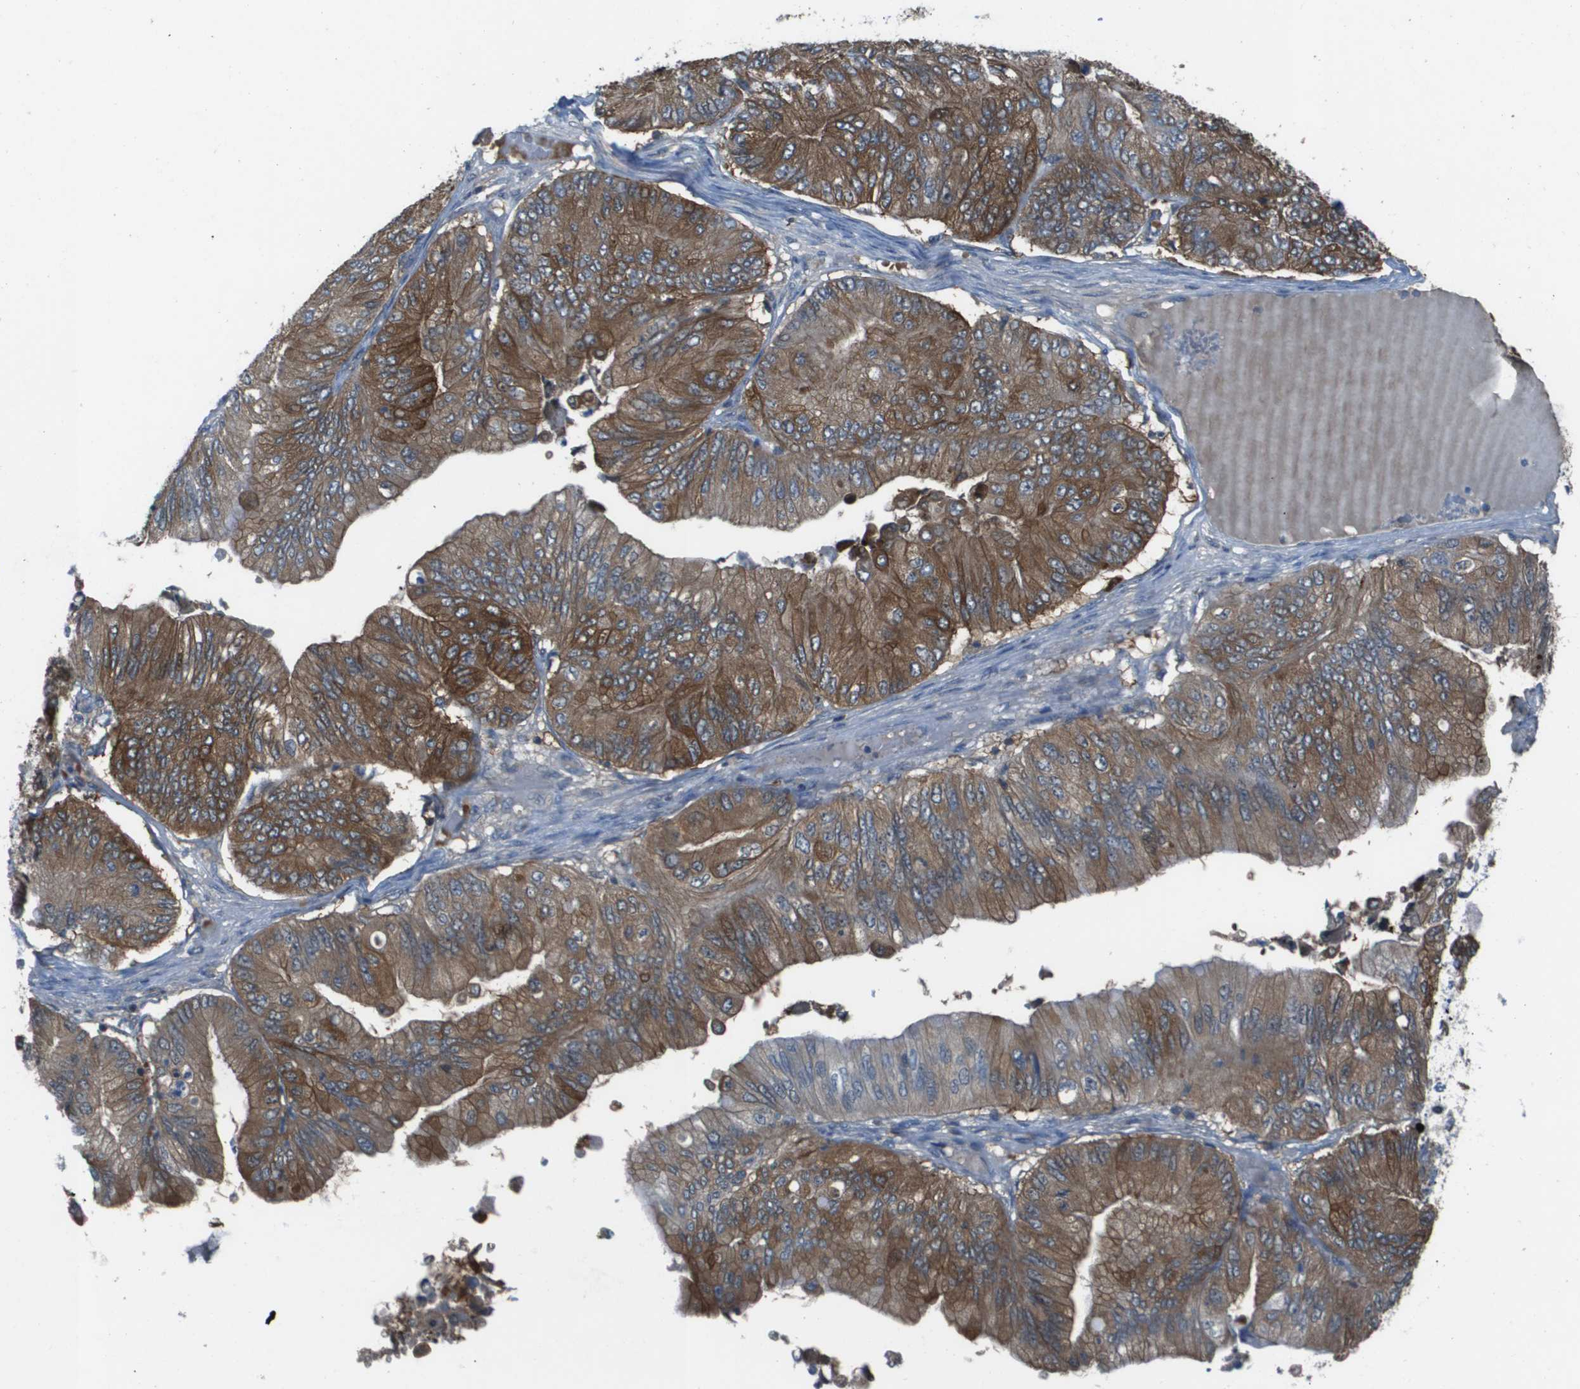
{"staining": {"intensity": "moderate", "quantity": ">75%", "location": "cytoplasmic/membranous"}, "tissue": "ovarian cancer", "cell_type": "Tumor cells", "image_type": "cancer", "snomed": [{"axis": "morphology", "description": "Cystadenocarcinoma, mucinous, NOS"}, {"axis": "topography", "description": "Ovary"}], "caption": "This is a histology image of IHC staining of ovarian cancer (mucinous cystadenocarcinoma), which shows moderate expression in the cytoplasmic/membranous of tumor cells.", "gene": "CAMK4", "patient": {"sex": "female", "age": 61}}